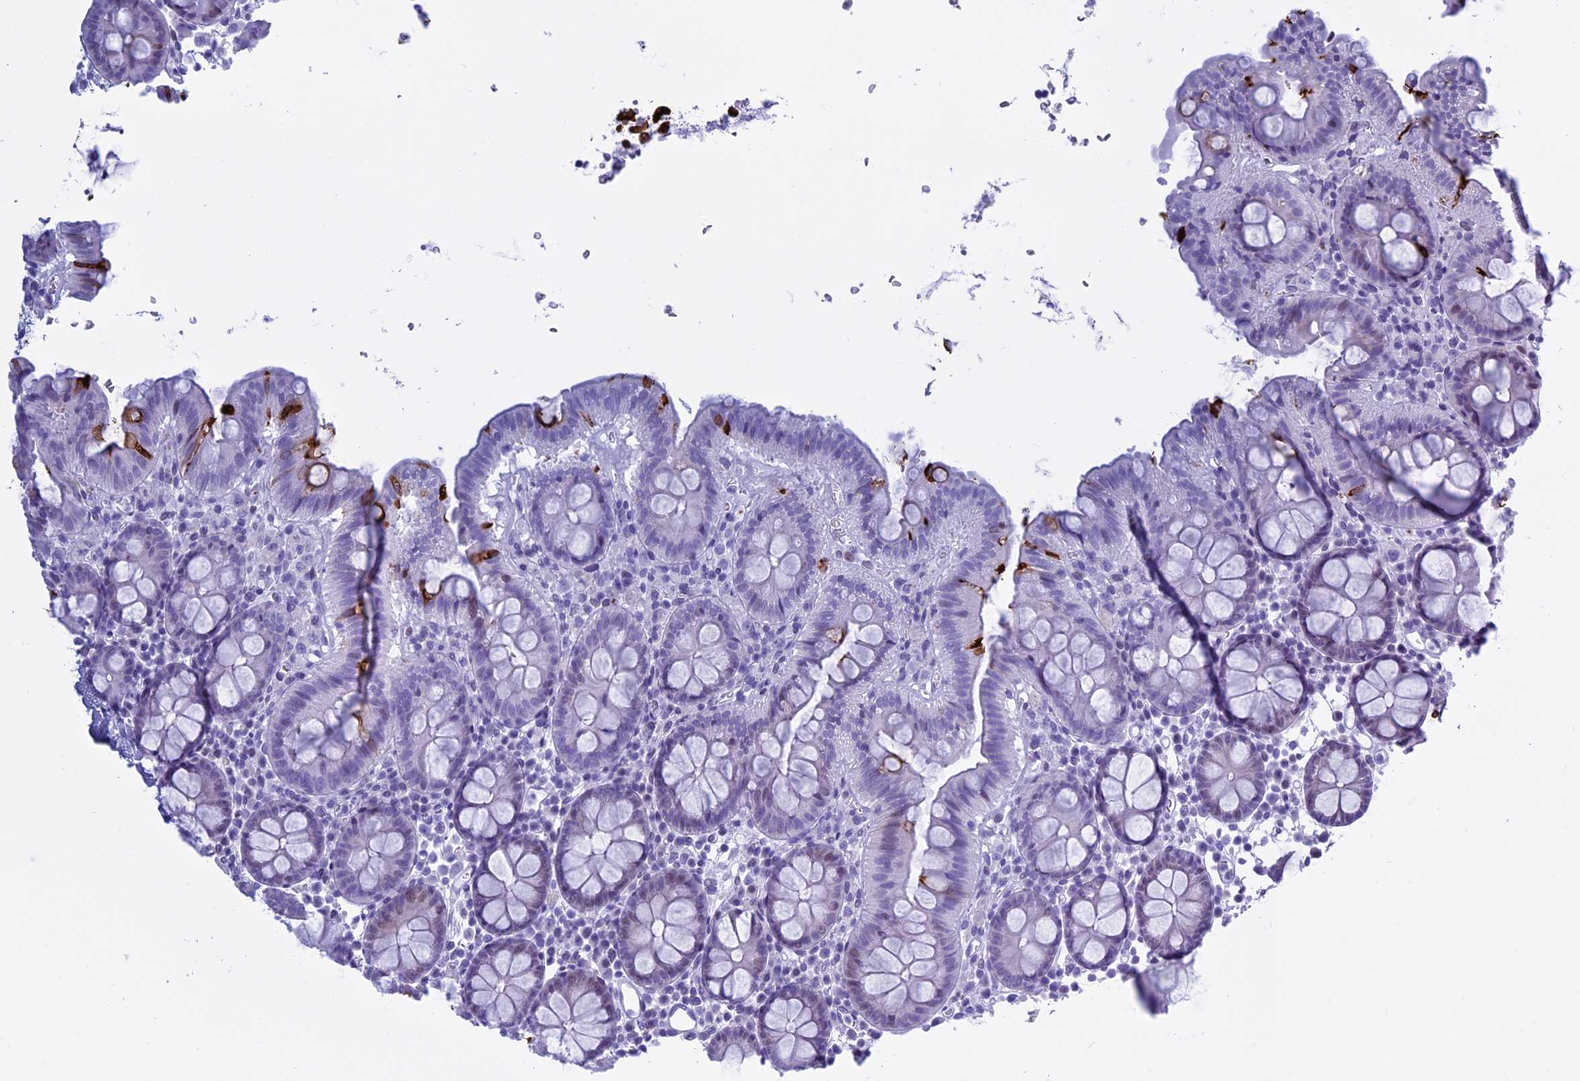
{"staining": {"intensity": "negative", "quantity": "none", "location": "none"}, "tissue": "colon", "cell_type": "Endothelial cells", "image_type": "normal", "snomed": [{"axis": "morphology", "description": "Normal tissue, NOS"}, {"axis": "topography", "description": "Colon"}], "caption": "IHC micrograph of unremarkable colon: colon stained with DAB demonstrates no significant protein expression in endothelial cells. (DAB (3,3'-diaminobenzidine) immunohistochemistry visualized using brightfield microscopy, high magnification).", "gene": "KCTD21", "patient": {"sex": "male", "age": 75}}